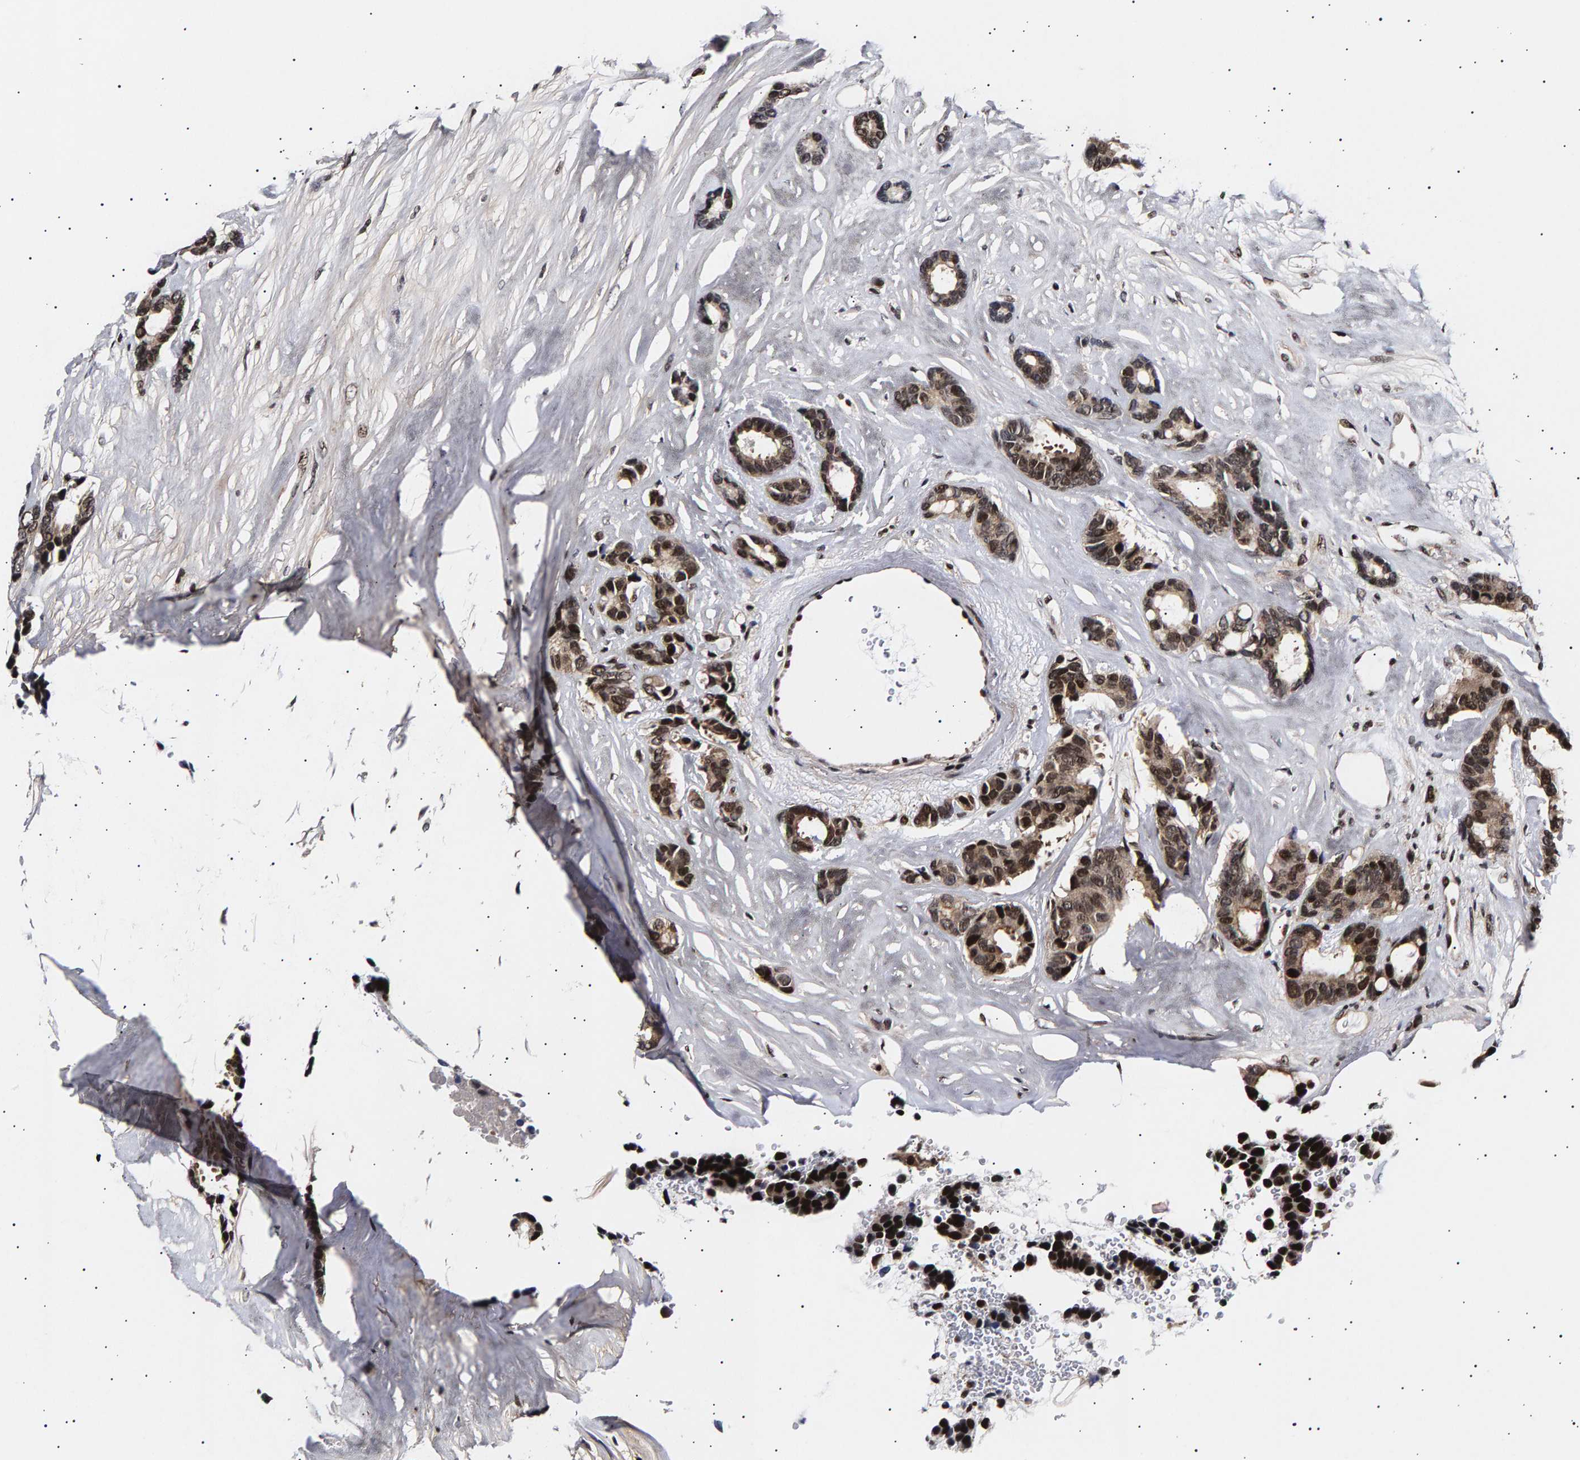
{"staining": {"intensity": "strong", "quantity": ">75%", "location": "nuclear"}, "tissue": "breast cancer", "cell_type": "Tumor cells", "image_type": "cancer", "snomed": [{"axis": "morphology", "description": "Duct carcinoma"}, {"axis": "topography", "description": "Breast"}], "caption": "The histopathology image displays a brown stain indicating the presence of a protein in the nuclear of tumor cells in infiltrating ductal carcinoma (breast). (brown staining indicates protein expression, while blue staining denotes nuclei).", "gene": "ANKRD40", "patient": {"sex": "female", "age": 87}}